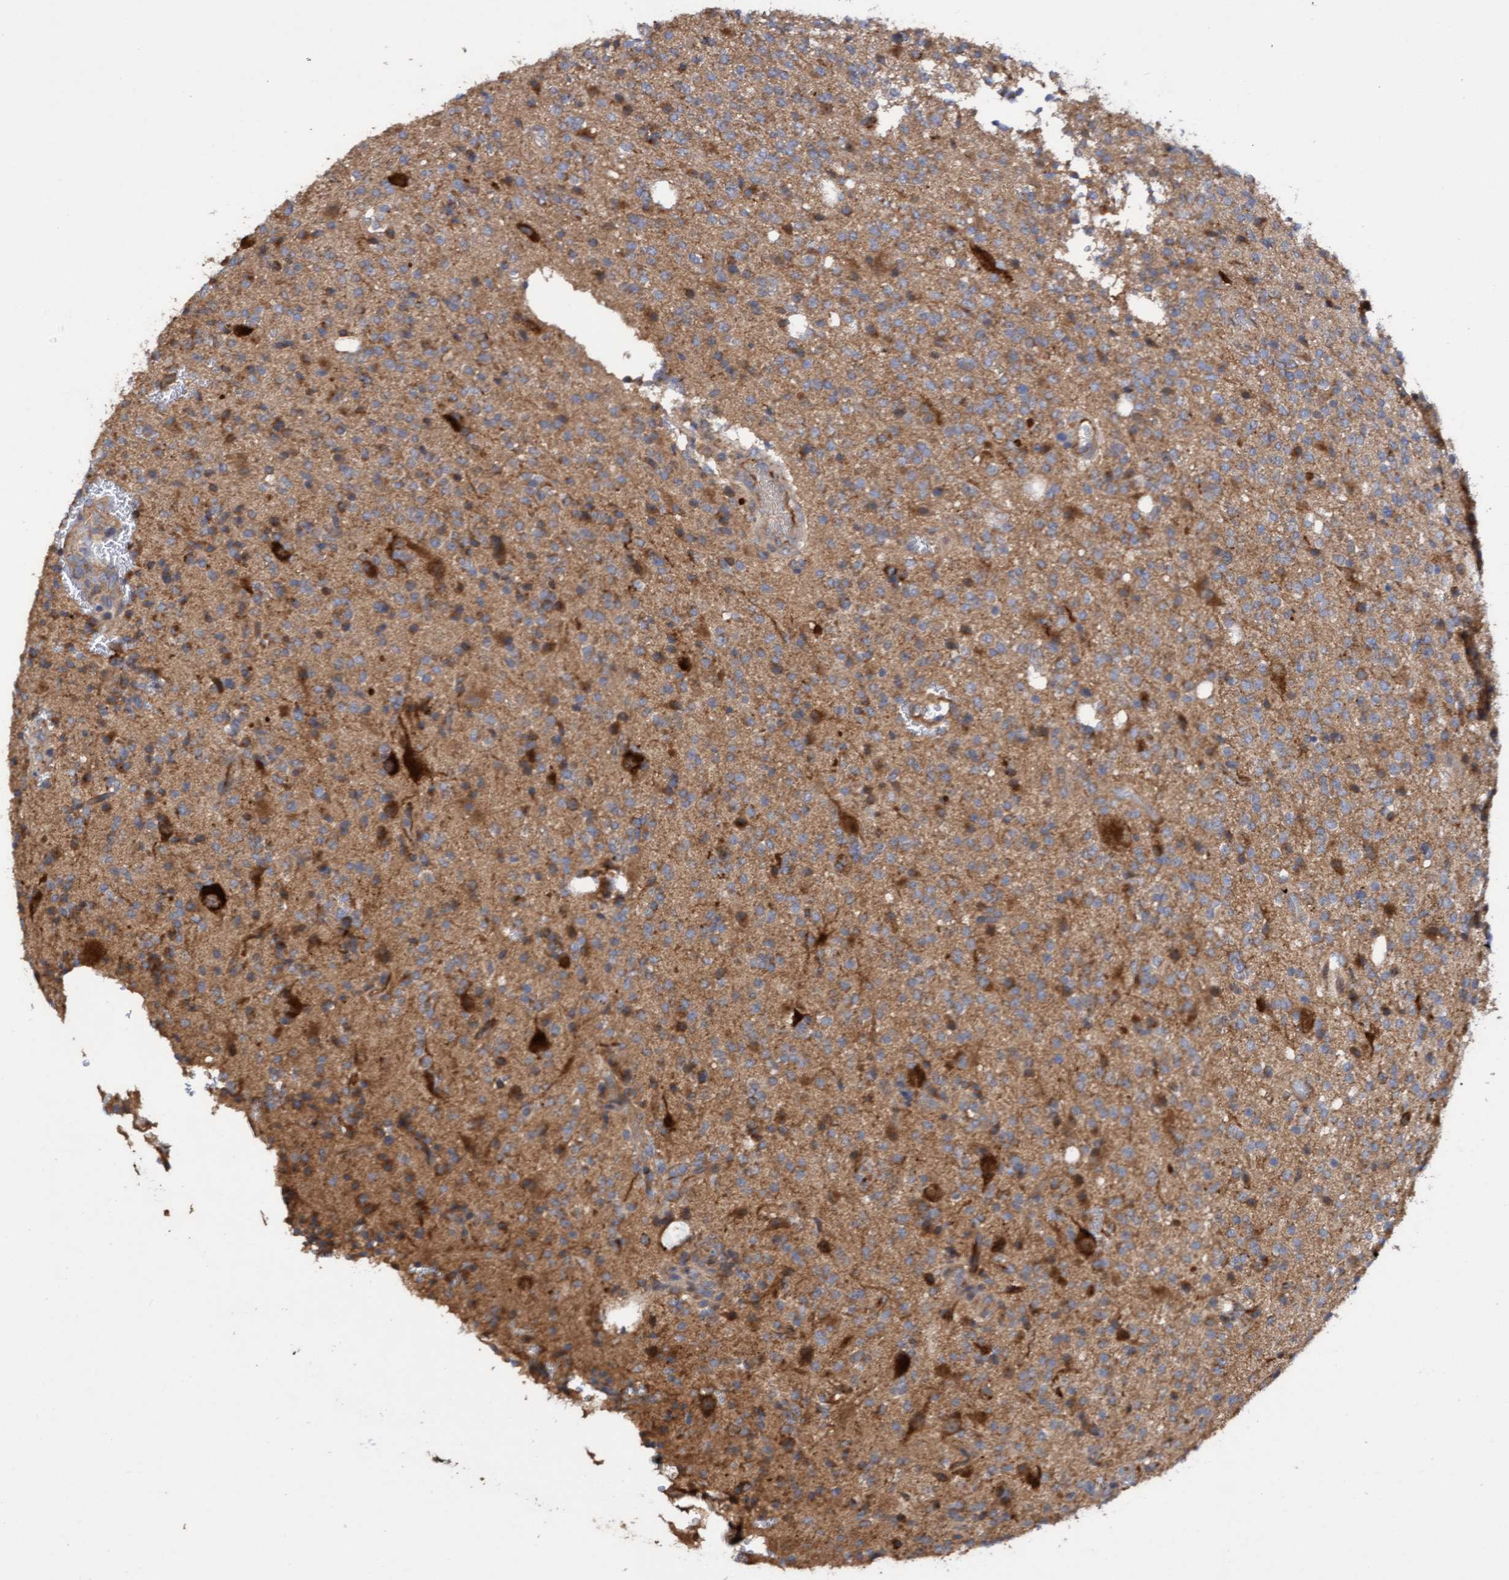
{"staining": {"intensity": "moderate", "quantity": ">75%", "location": "cytoplasmic/membranous"}, "tissue": "glioma", "cell_type": "Tumor cells", "image_type": "cancer", "snomed": [{"axis": "morphology", "description": "Glioma, malignant, High grade"}, {"axis": "topography", "description": "Brain"}], "caption": "Immunohistochemical staining of human malignant glioma (high-grade) reveals medium levels of moderate cytoplasmic/membranous protein staining in about >75% of tumor cells. (Stains: DAB in brown, nuclei in blue, Microscopy: brightfield microscopy at high magnification).", "gene": "ITFG1", "patient": {"sex": "male", "age": 34}}